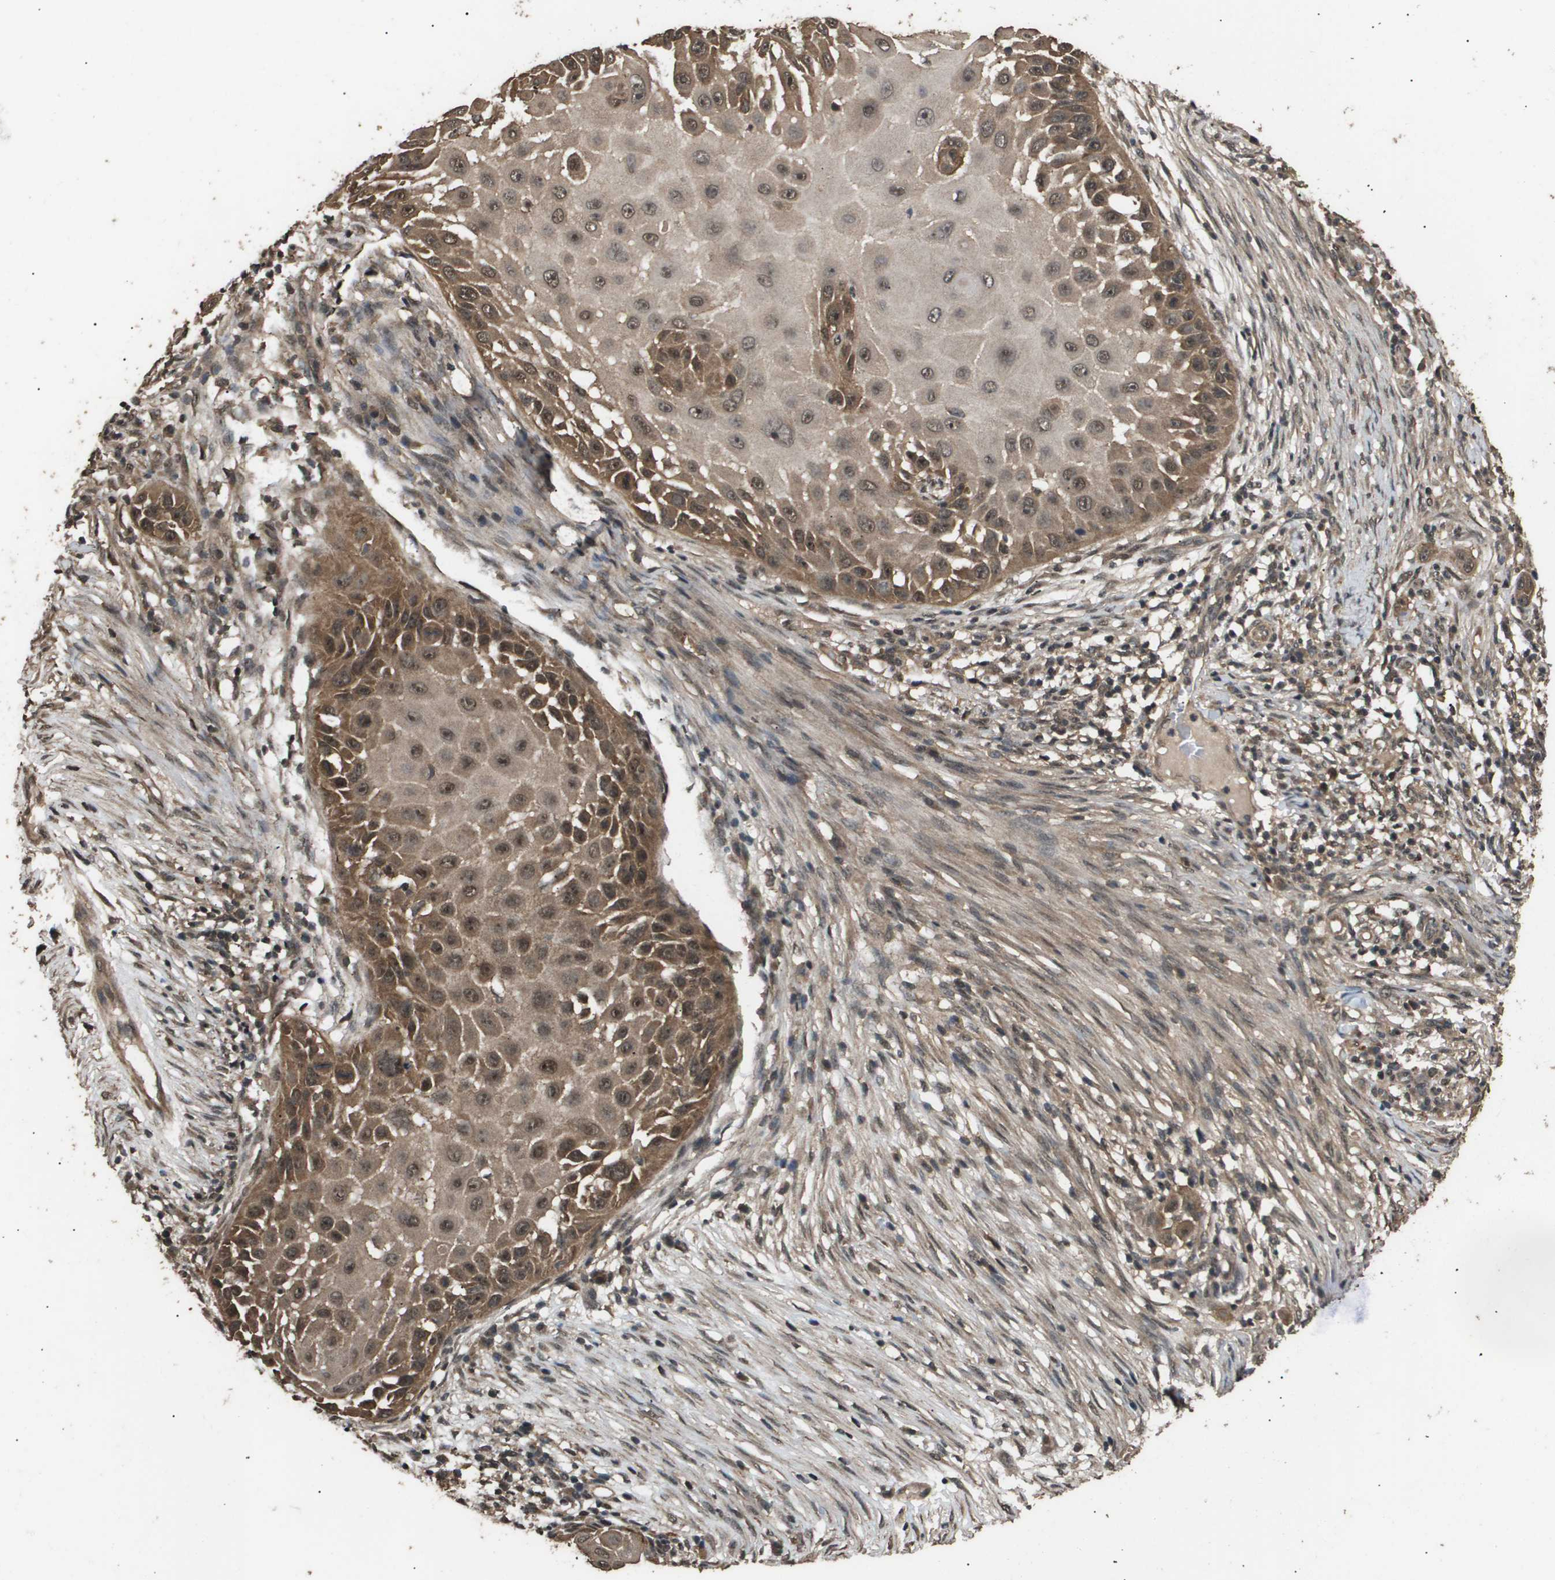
{"staining": {"intensity": "moderate", "quantity": ">75%", "location": "cytoplasmic/membranous,nuclear"}, "tissue": "skin cancer", "cell_type": "Tumor cells", "image_type": "cancer", "snomed": [{"axis": "morphology", "description": "Squamous cell carcinoma, NOS"}, {"axis": "topography", "description": "Skin"}], "caption": "Protein staining of skin cancer tissue displays moderate cytoplasmic/membranous and nuclear staining in approximately >75% of tumor cells. The staining was performed using DAB (3,3'-diaminobenzidine) to visualize the protein expression in brown, while the nuclei were stained in blue with hematoxylin (Magnification: 20x).", "gene": "ING1", "patient": {"sex": "female", "age": 44}}